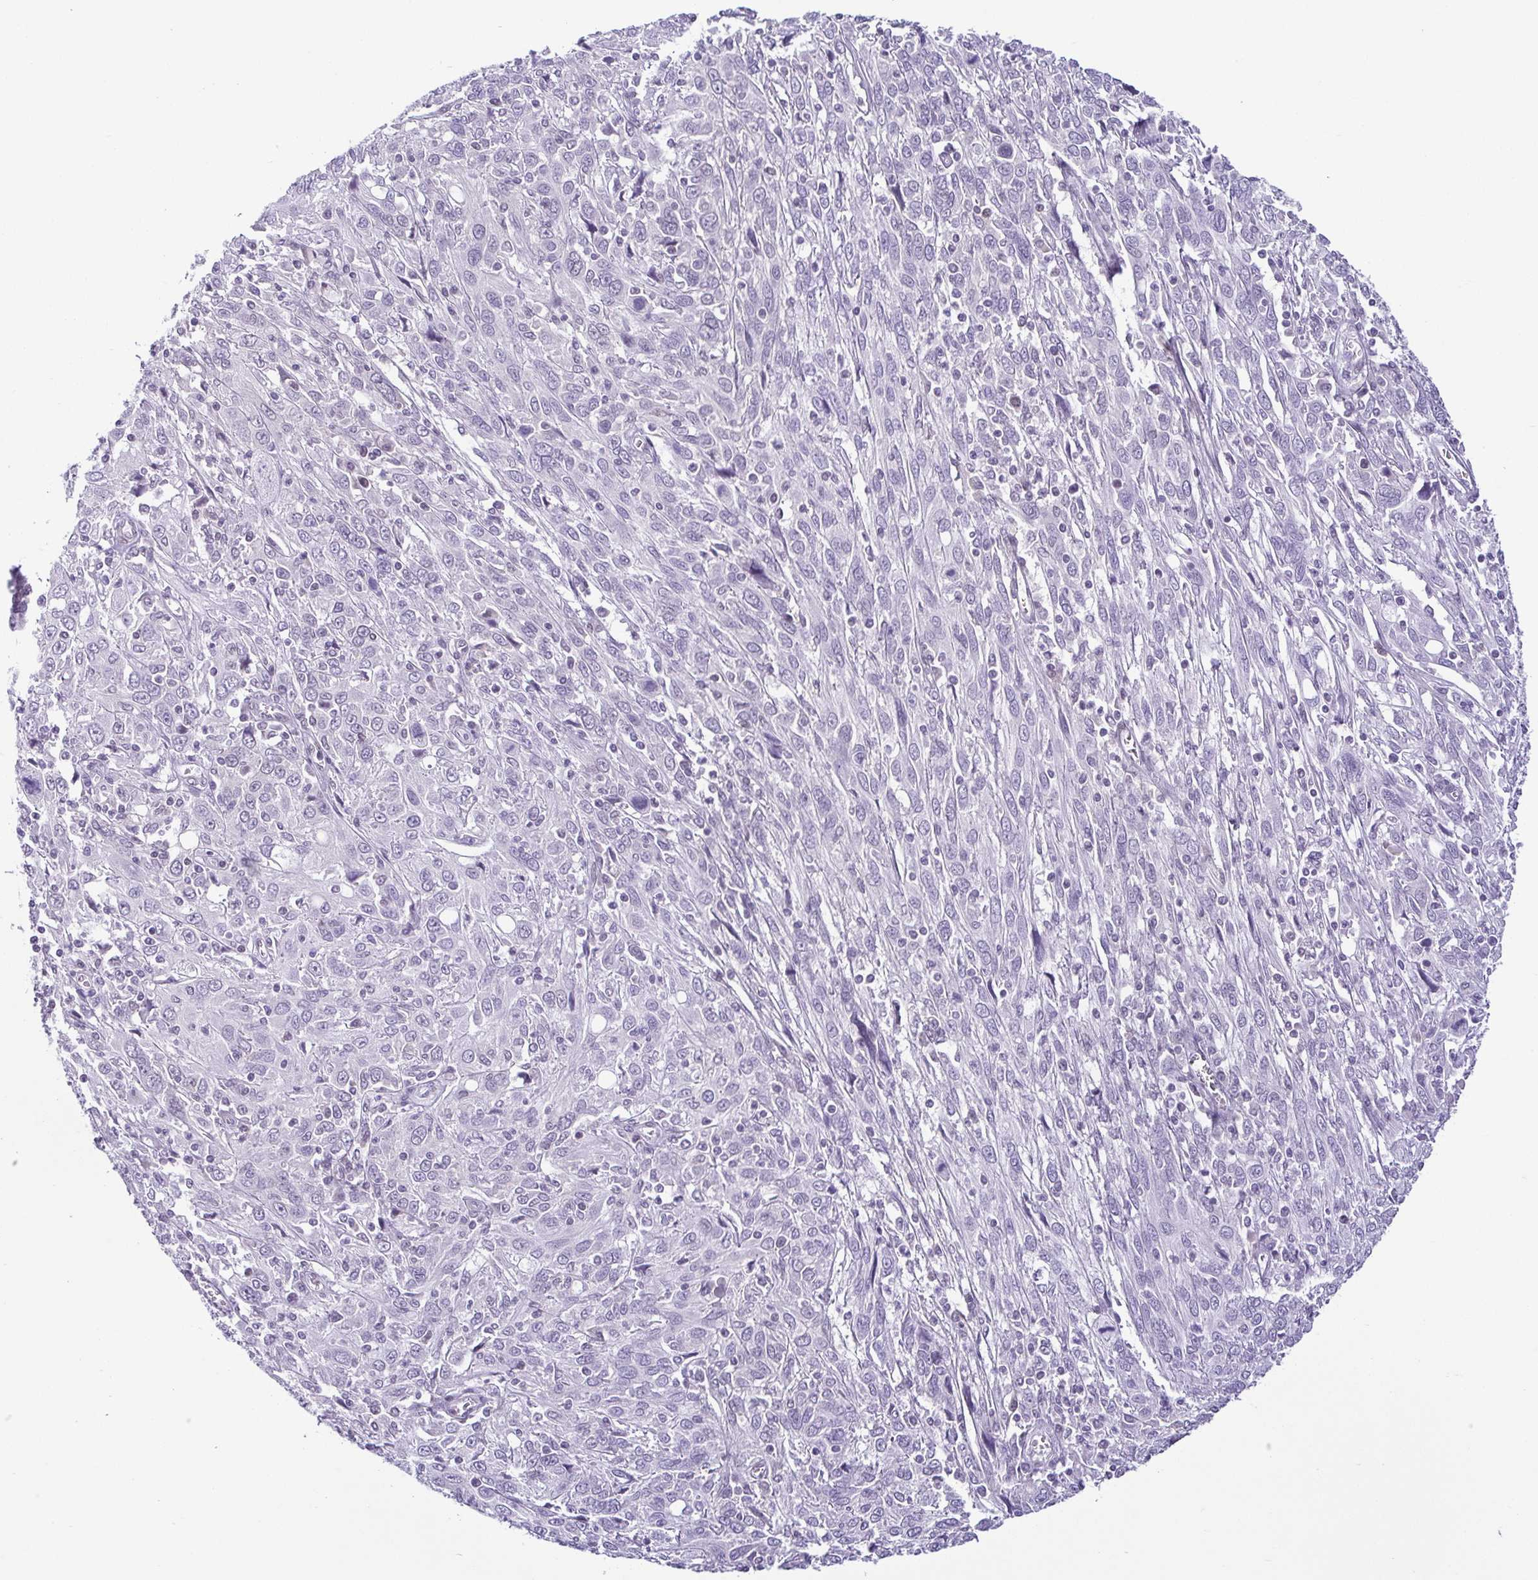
{"staining": {"intensity": "negative", "quantity": "none", "location": "none"}, "tissue": "cervical cancer", "cell_type": "Tumor cells", "image_type": "cancer", "snomed": [{"axis": "morphology", "description": "Squamous cell carcinoma, NOS"}, {"axis": "topography", "description": "Cervix"}], "caption": "Immunohistochemistry (IHC) photomicrograph of human squamous cell carcinoma (cervical) stained for a protein (brown), which displays no positivity in tumor cells. The staining is performed using DAB (3,3'-diaminobenzidine) brown chromogen with nuclei counter-stained in using hematoxylin.", "gene": "RBM3", "patient": {"sex": "female", "age": 46}}